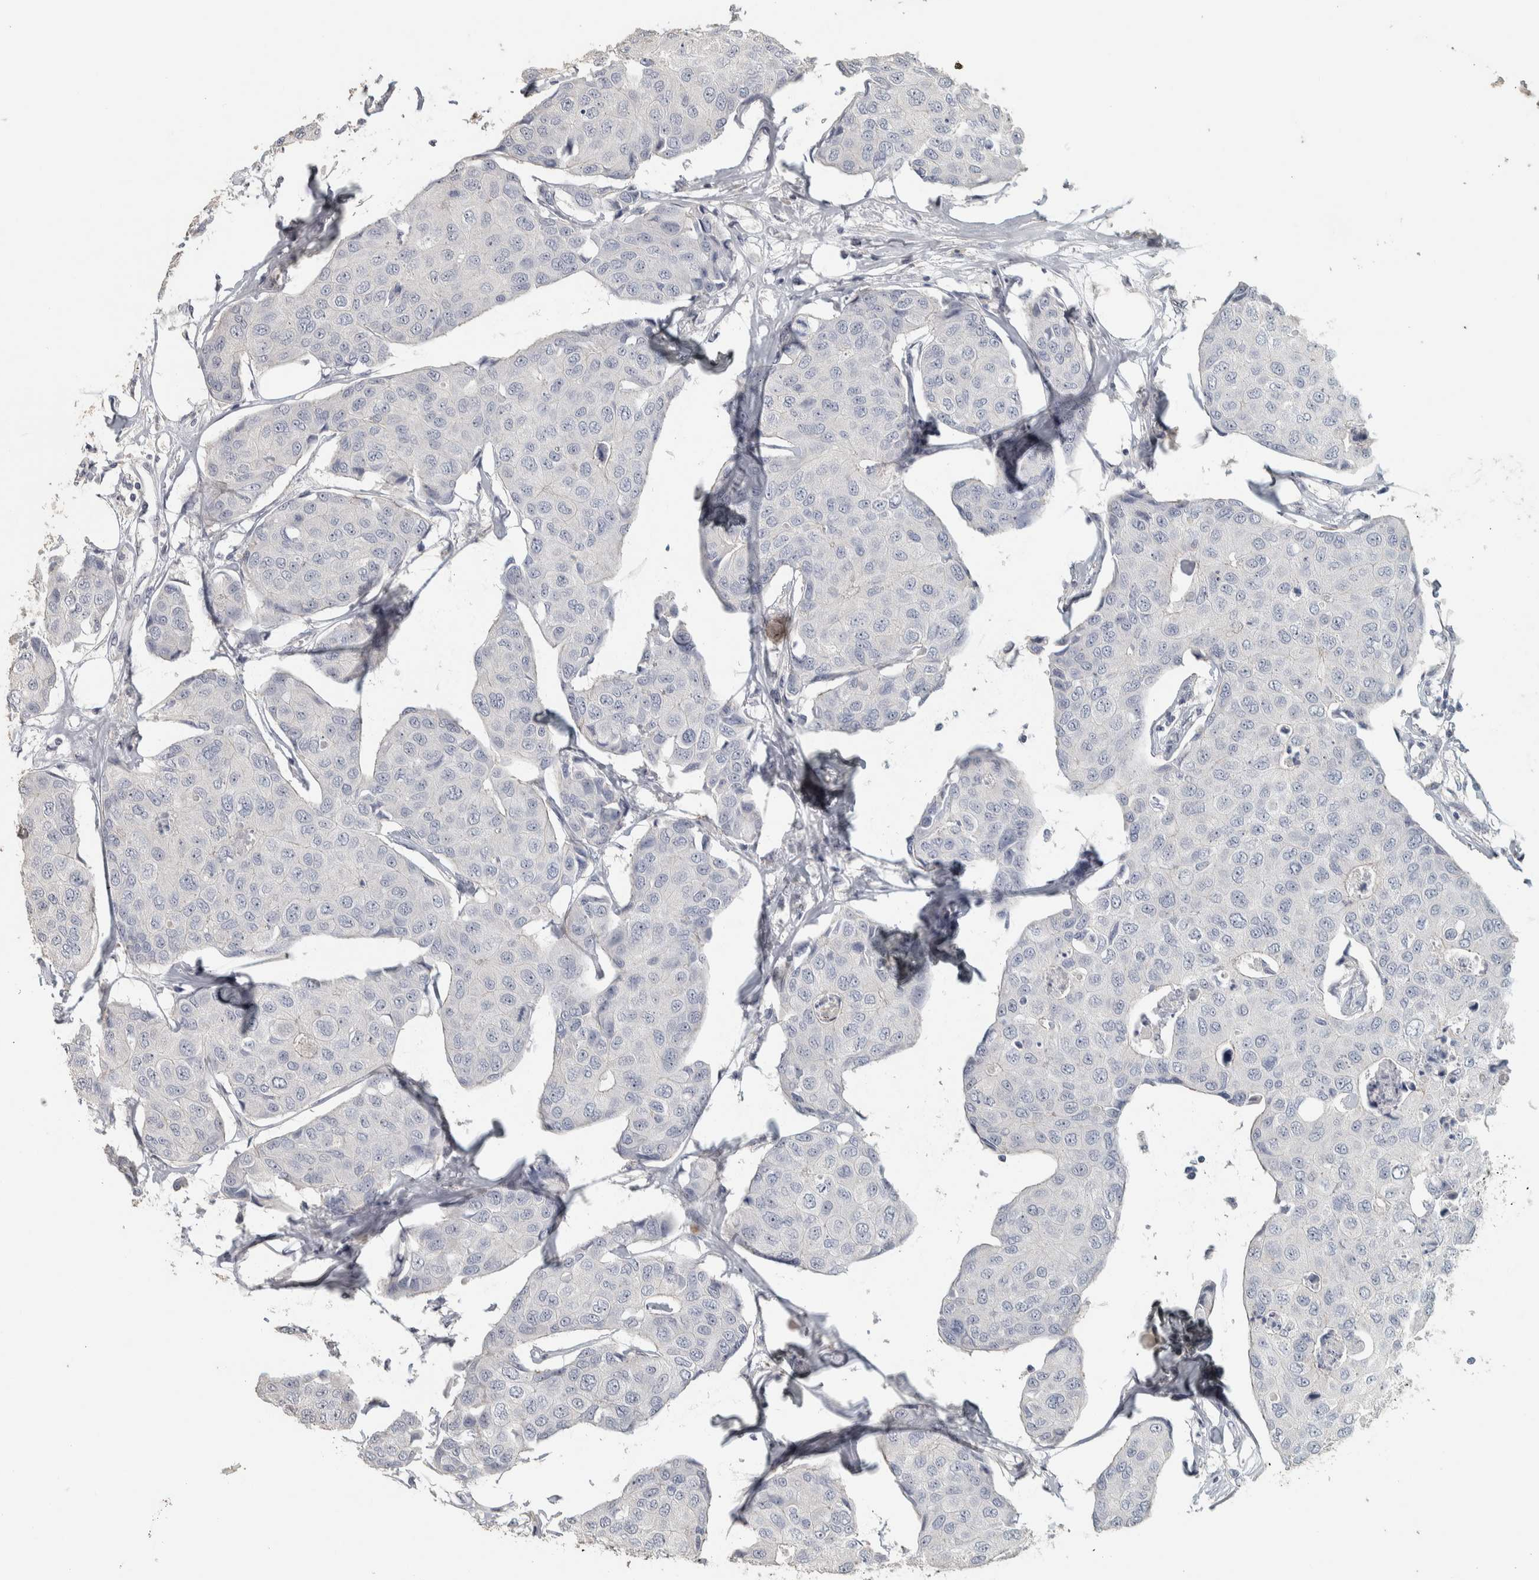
{"staining": {"intensity": "negative", "quantity": "none", "location": "none"}, "tissue": "breast cancer", "cell_type": "Tumor cells", "image_type": "cancer", "snomed": [{"axis": "morphology", "description": "Duct carcinoma"}, {"axis": "topography", "description": "Breast"}], "caption": "Protein analysis of breast cancer displays no significant expression in tumor cells.", "gene": "DCAF10", "patient": {"sex": "female", "age": 80}}